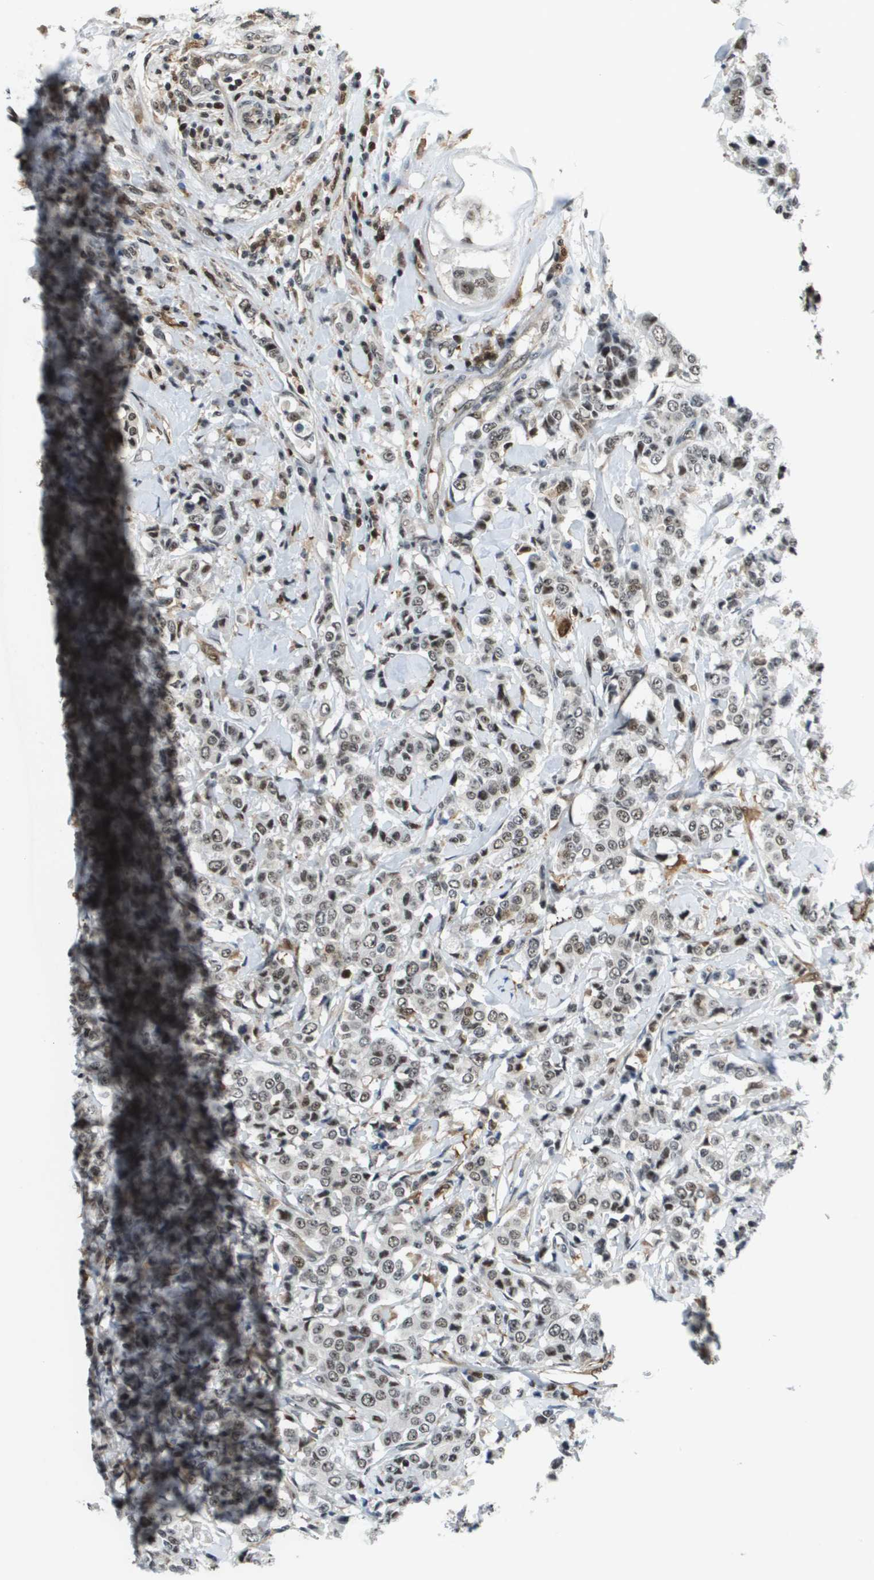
{"staining": {"intensity": "weak", "quantity": ">75%", "location": "nuclear"}, "tissue": "breast cancer", "cell_type": "Tumor cells", "image_type": "cancer", "snomed": [{"axis": "morphology", "description": "Duct carcinoma"}, {"axis": "topography", "description": "Breast"}], "caption": "Immunohistochemistry (DAB (3,3'-diaminobenzidine)) staining of human breast intraductal carcinoma displays weak nuclear protein expression in approximately >75% of tumor cells.", "gene": "EP400", "patient": {"sex": "female", "age": 27}}